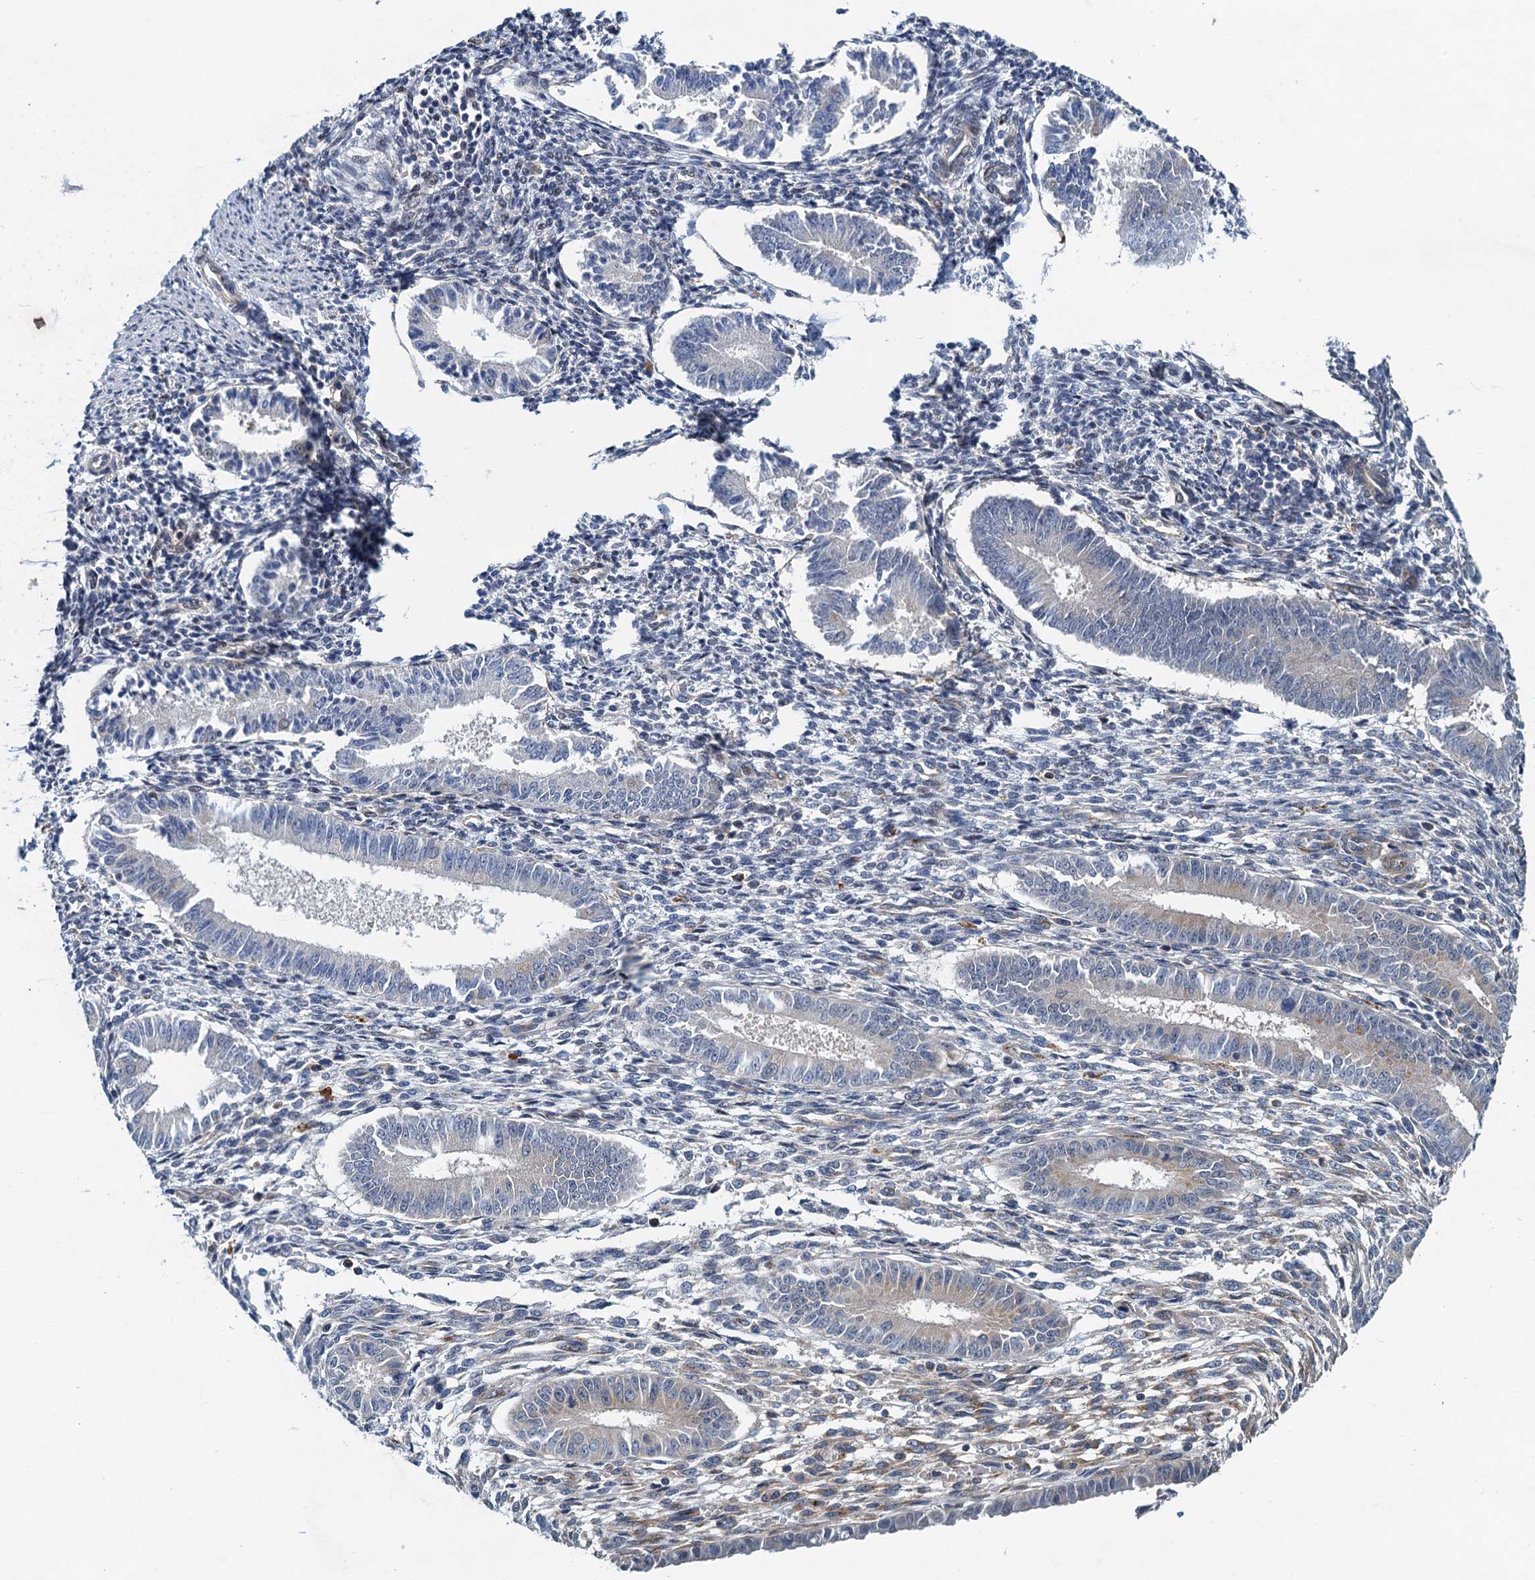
{"staining": {"intensity": "negative", "quantity": "none", "location": "none"}, "tissue": "endometrium", "cell_type": "Cells in endometrial stroma", "image_type": "normal", "snomed": [{"axis": "morphology", "description": "Normal tissue, NOS"}, {"axis": "topography", "description": "Uterus"}, {"axis": "topography", "description": "Endometrium"}], "caption": "Immunohistochemistry photomicrograph of normal endometrium stained for a protein (brown), which exhibits no staining in cells in endometrial stroma.", "gene": "NBEA", "patient": {"sex": "female", "age": 48}}